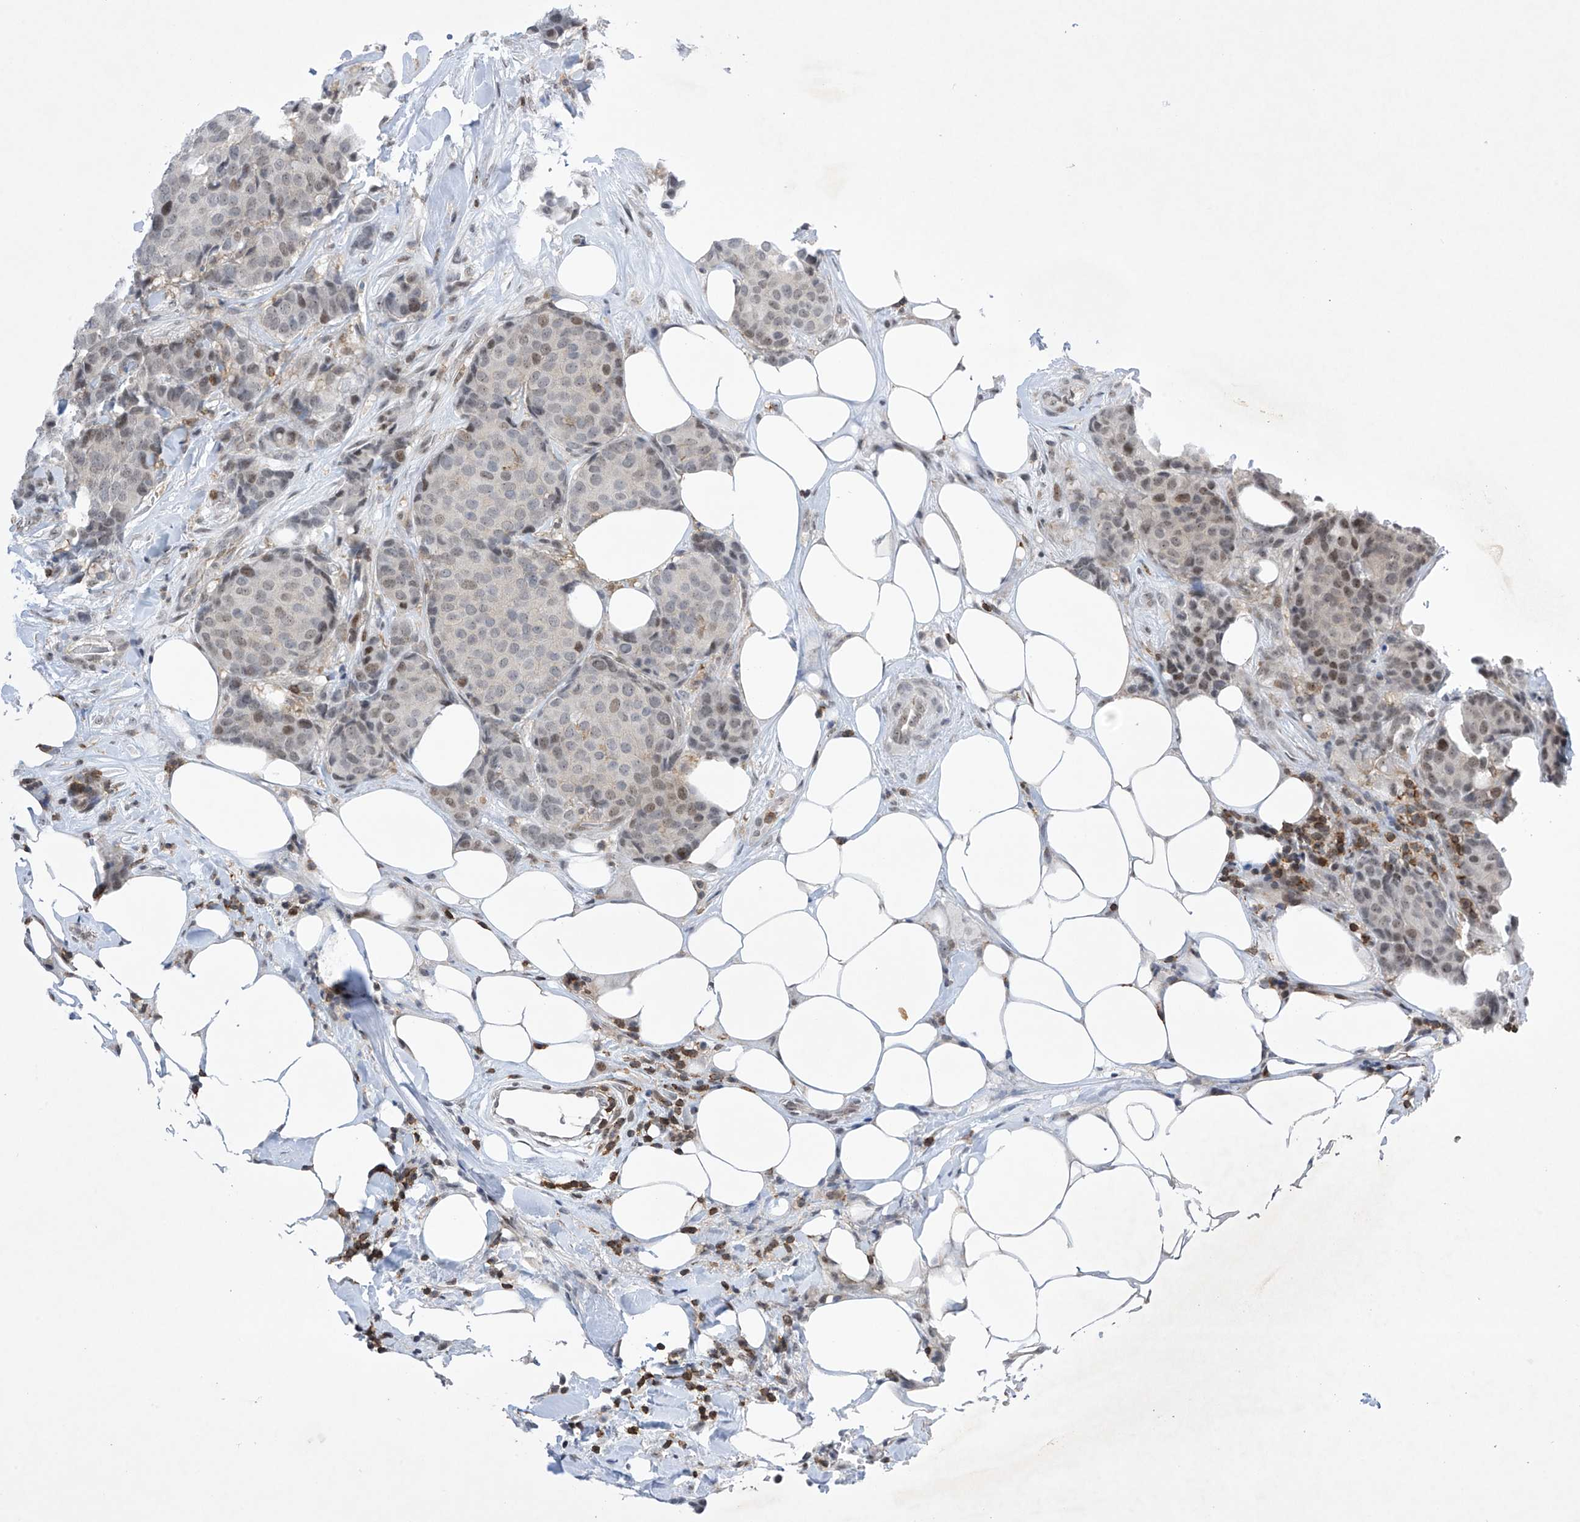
{"staining": {"intensity": "weak", "quantity": "<25%", "location": "nuclear"}, "tissue": "breast cancer", "cell_type": "Tumor cells", "image_type": "cancer", "snomed": [{"axis": "morphology", "description": "Duct carcinoma"}, {"axis": "topography", "description": "Breast"}], "caption": "Immunohistochemistry (IHC) photomicrograph of neoplastic tissue: breast cancer stained with DAB shows no significant protein expression in tumor cells. (Stains: DAB immunohistochemistry (IHC) with hematoxylin counter stain, Microscopy: brightfield microscopy at high magnification).", "gene": "MSL3", "patient": {"sex": "female", "age": 75}}